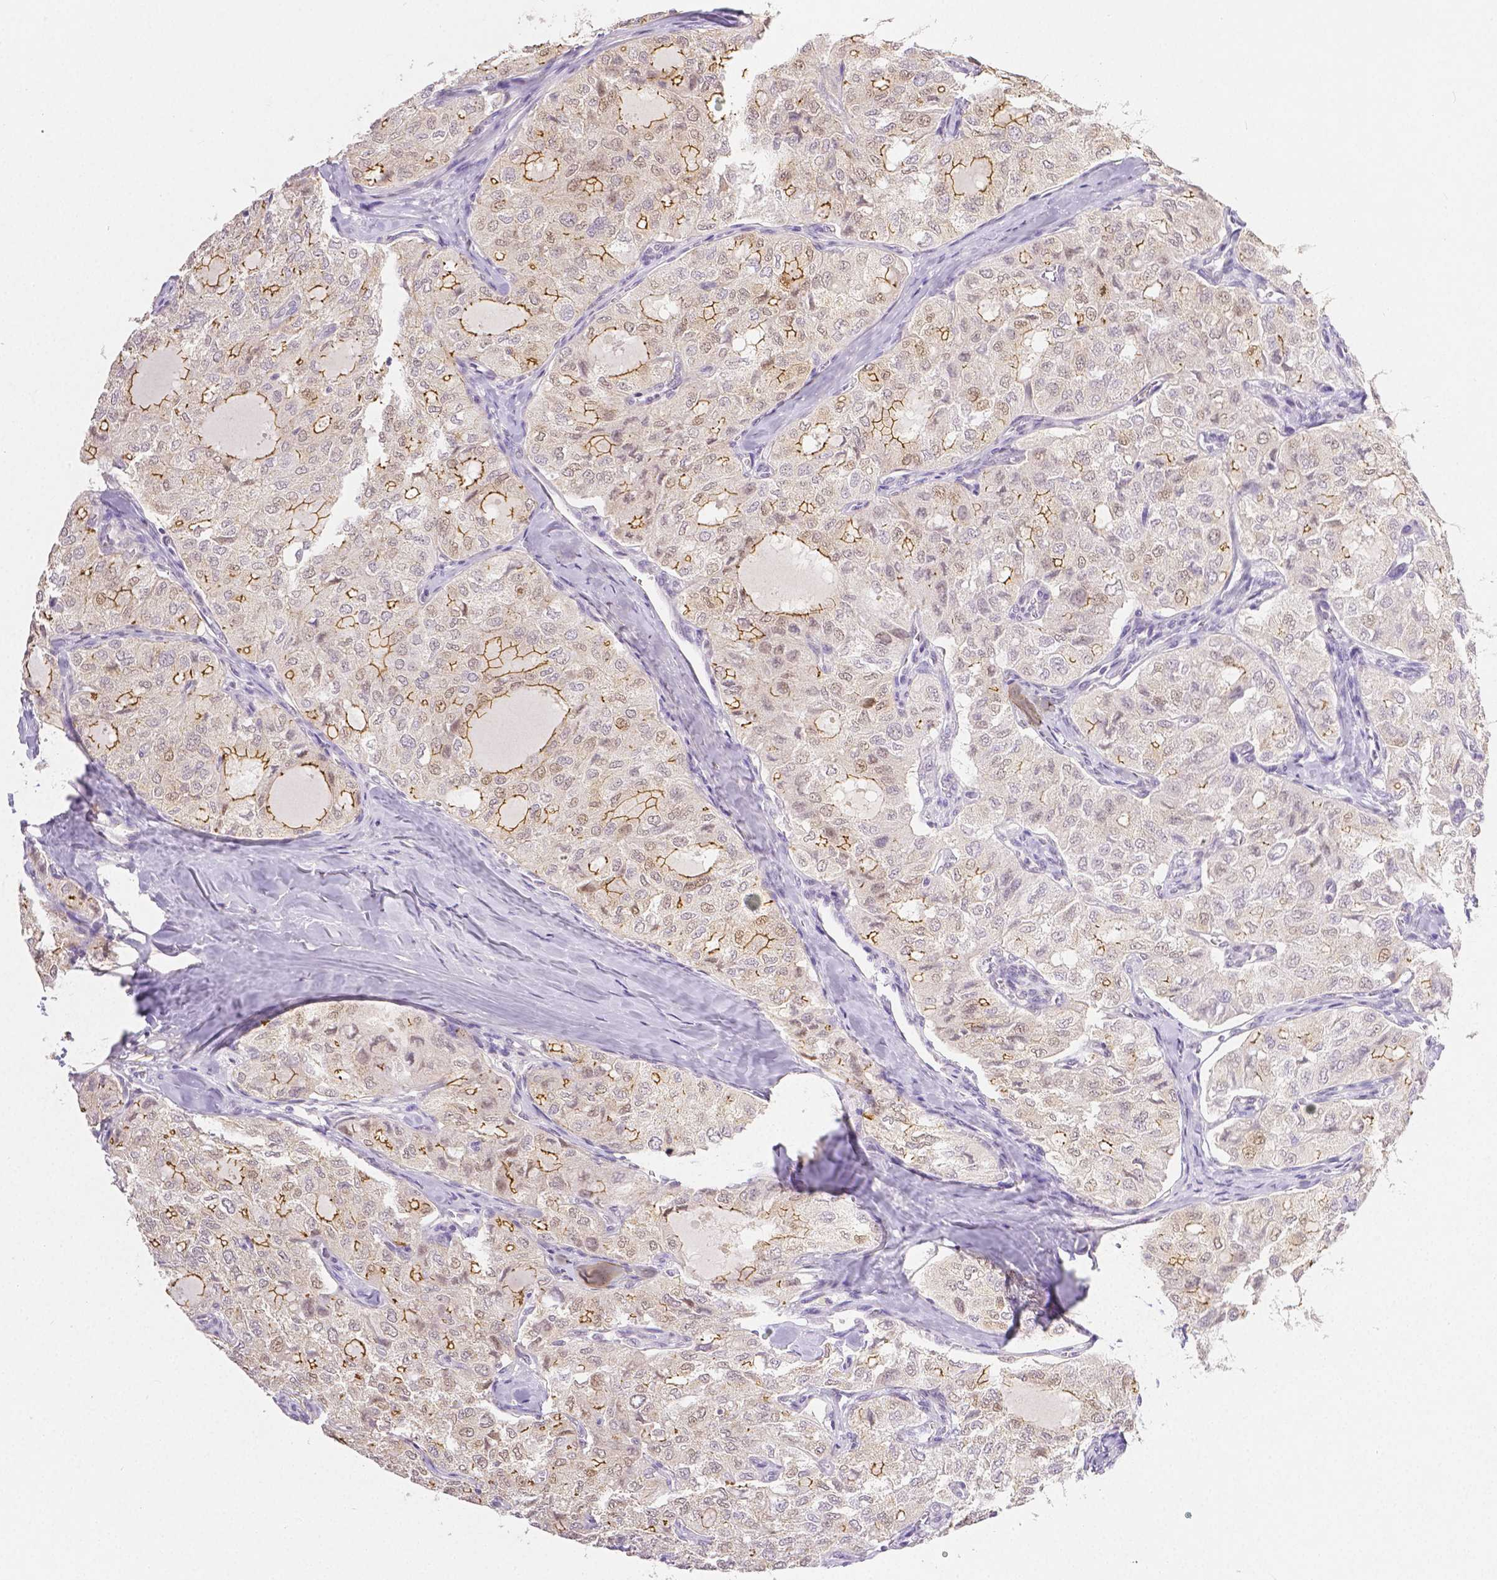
{"staining": {"intensity": "moderate", "quantity": "<25%", "location": "cytoplasmic/membranous"}, "tissue": "thyroid cancer", "cell_type": "Tumor cells", "image_type": "cancer", "snomed": [{"axis": "morphology", "description": "Follicular adenoma carcinoma, NOS"}, {"axis": "topography", "description": "Thyroid gland"}], "caption": "Approximately <25% of tumor cells in thyroid cancer demonstrate moderate cytoplasmic/membranous protein expression as visualized by brown immunohistochemical staining.", "gene": "OCLN", "patient": {"sex": "male", "age": 75}}